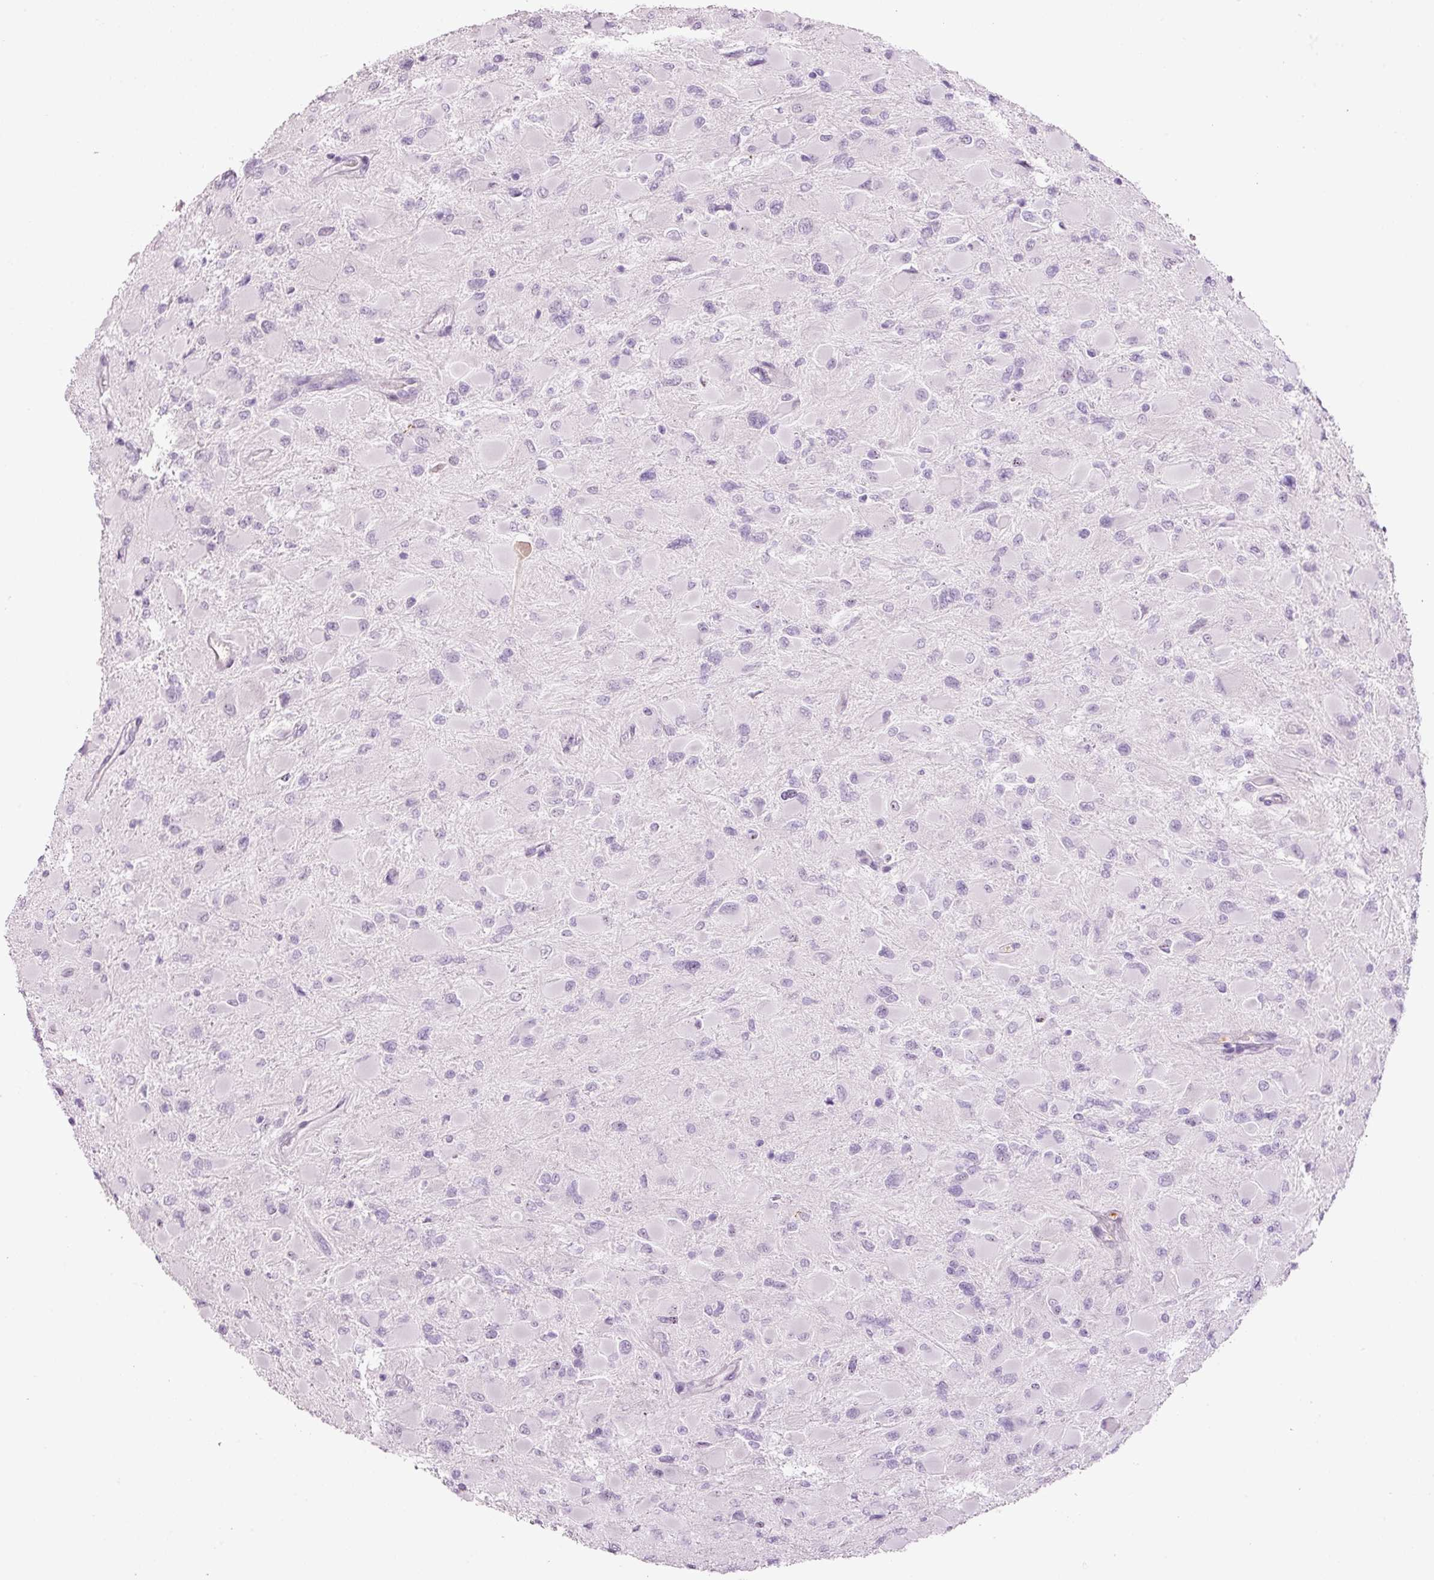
{"staining": {"intensity": "negative", "quantity": "none", "location": "none"}, "tissue": "glioma", "cell_type": "Tumor cells", "image_type": "cancer", "snomed": [{"axis": "morphology", "description": "Glioma, malignant, High grade"}, {"axis": "topography", "description": "Cerebral cortex"}], "caption": "An immunohistochemistry photomicrograph of malignant glioma (high-grade) is shown. There is no staining in tumor cells of malignant glioma (high-grade).", "gene": "KLF1", "patient": {"sex": "female", "age": 36}}